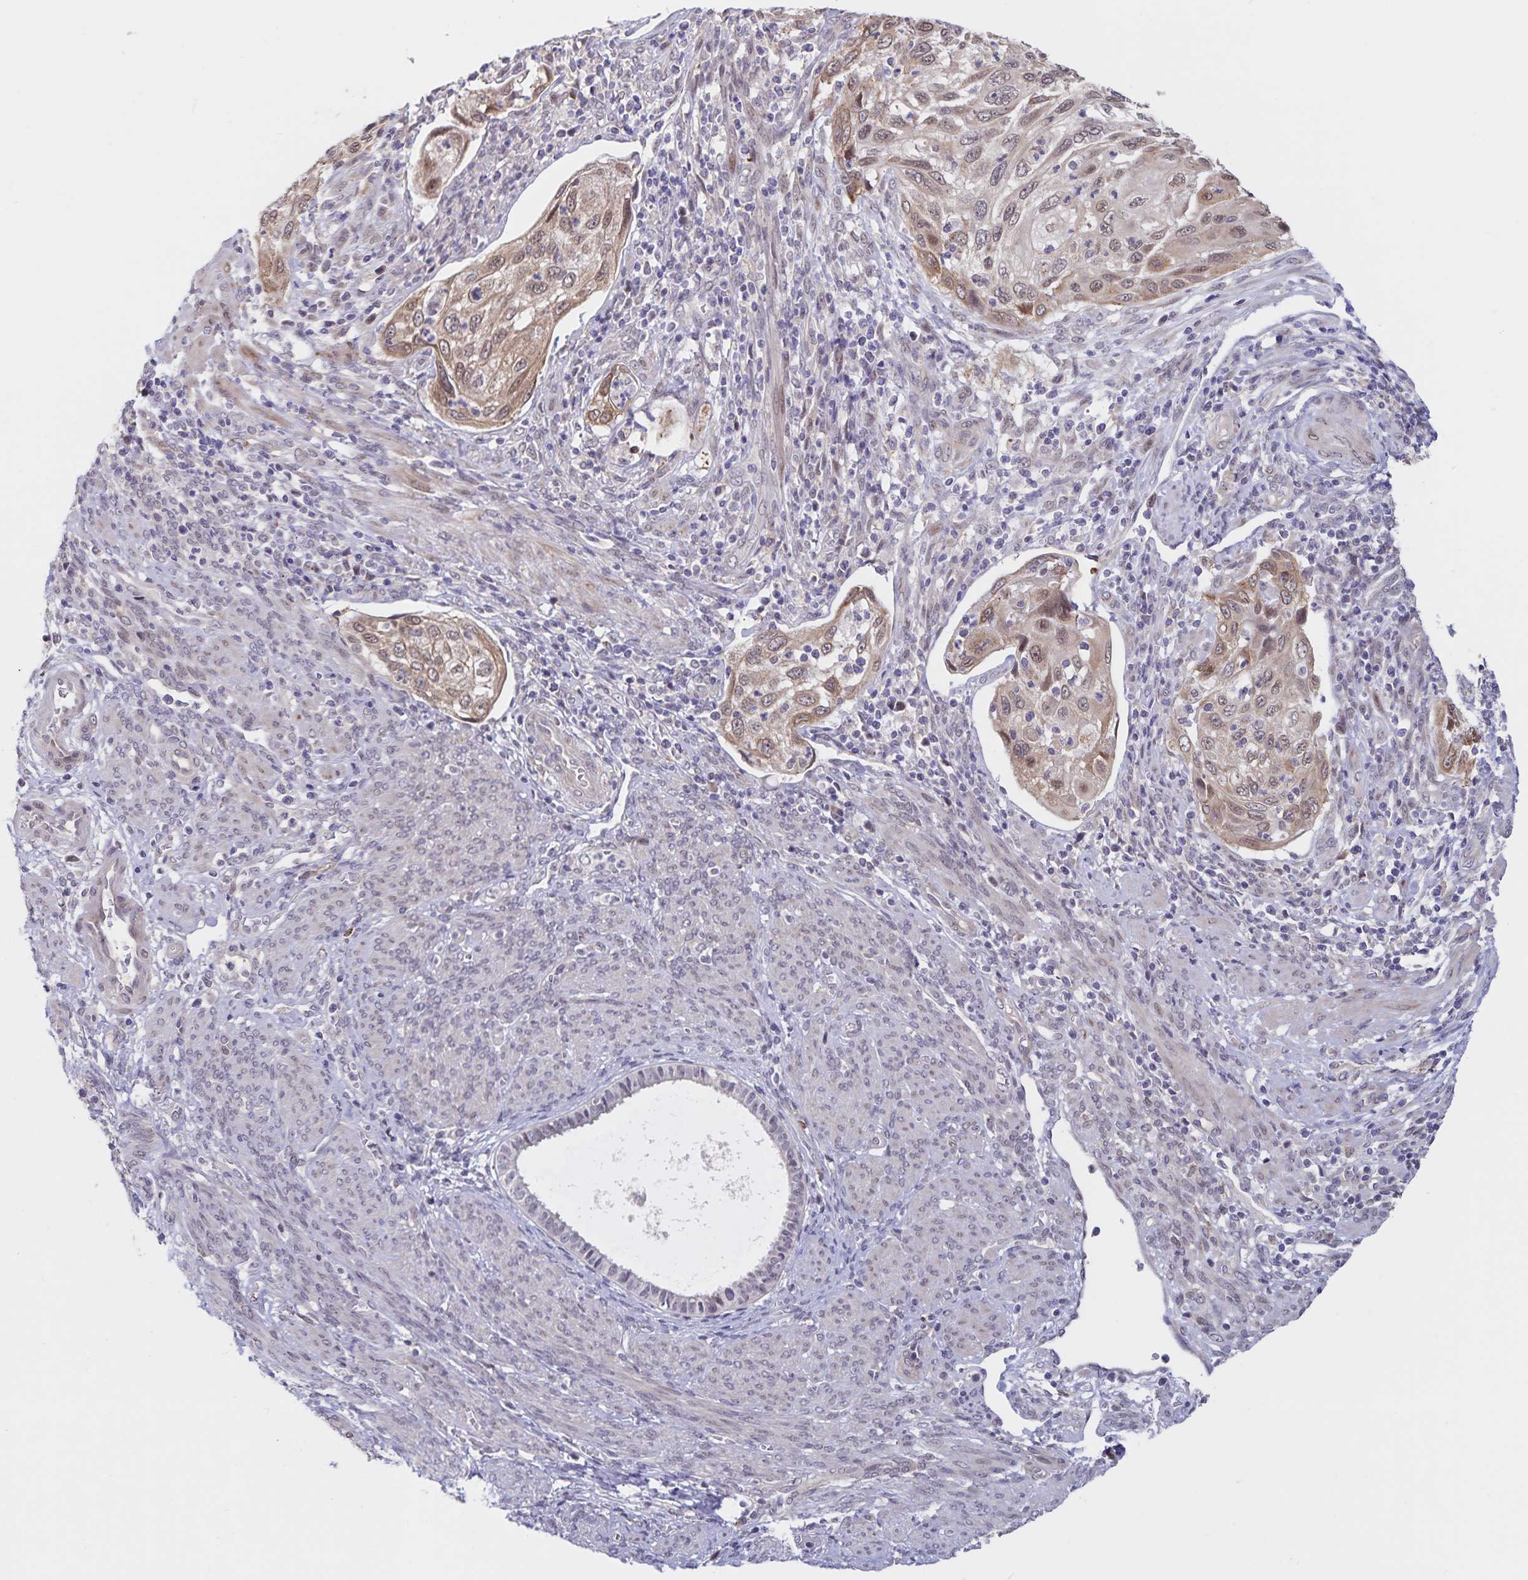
{"staining": {"intensity": "moderate", "quantity": "25%-75%", "location": "cytoplasmic/membranous,nuclear"}, "tissue": "cervical cancer", "cell_type": "Tumor cells", "image_type": "cancer", "snomed": [{"axis": "morphology", "description": "Squamous cell carcinoma, NOS"}, {"axis": "topography", "description": "Cervix"}], "caption": "This photomicrograph exhibits cervical squamous cell carcinoma stained with IHC to label a protein in brown. The cytoplasmic/membranous and nuclear of tumor cells show moderate positivity for the protein. Nuclei are counter-stained blue.", "gene": "ATP2A2", "patient": {"sex": "female", "age": 70}}